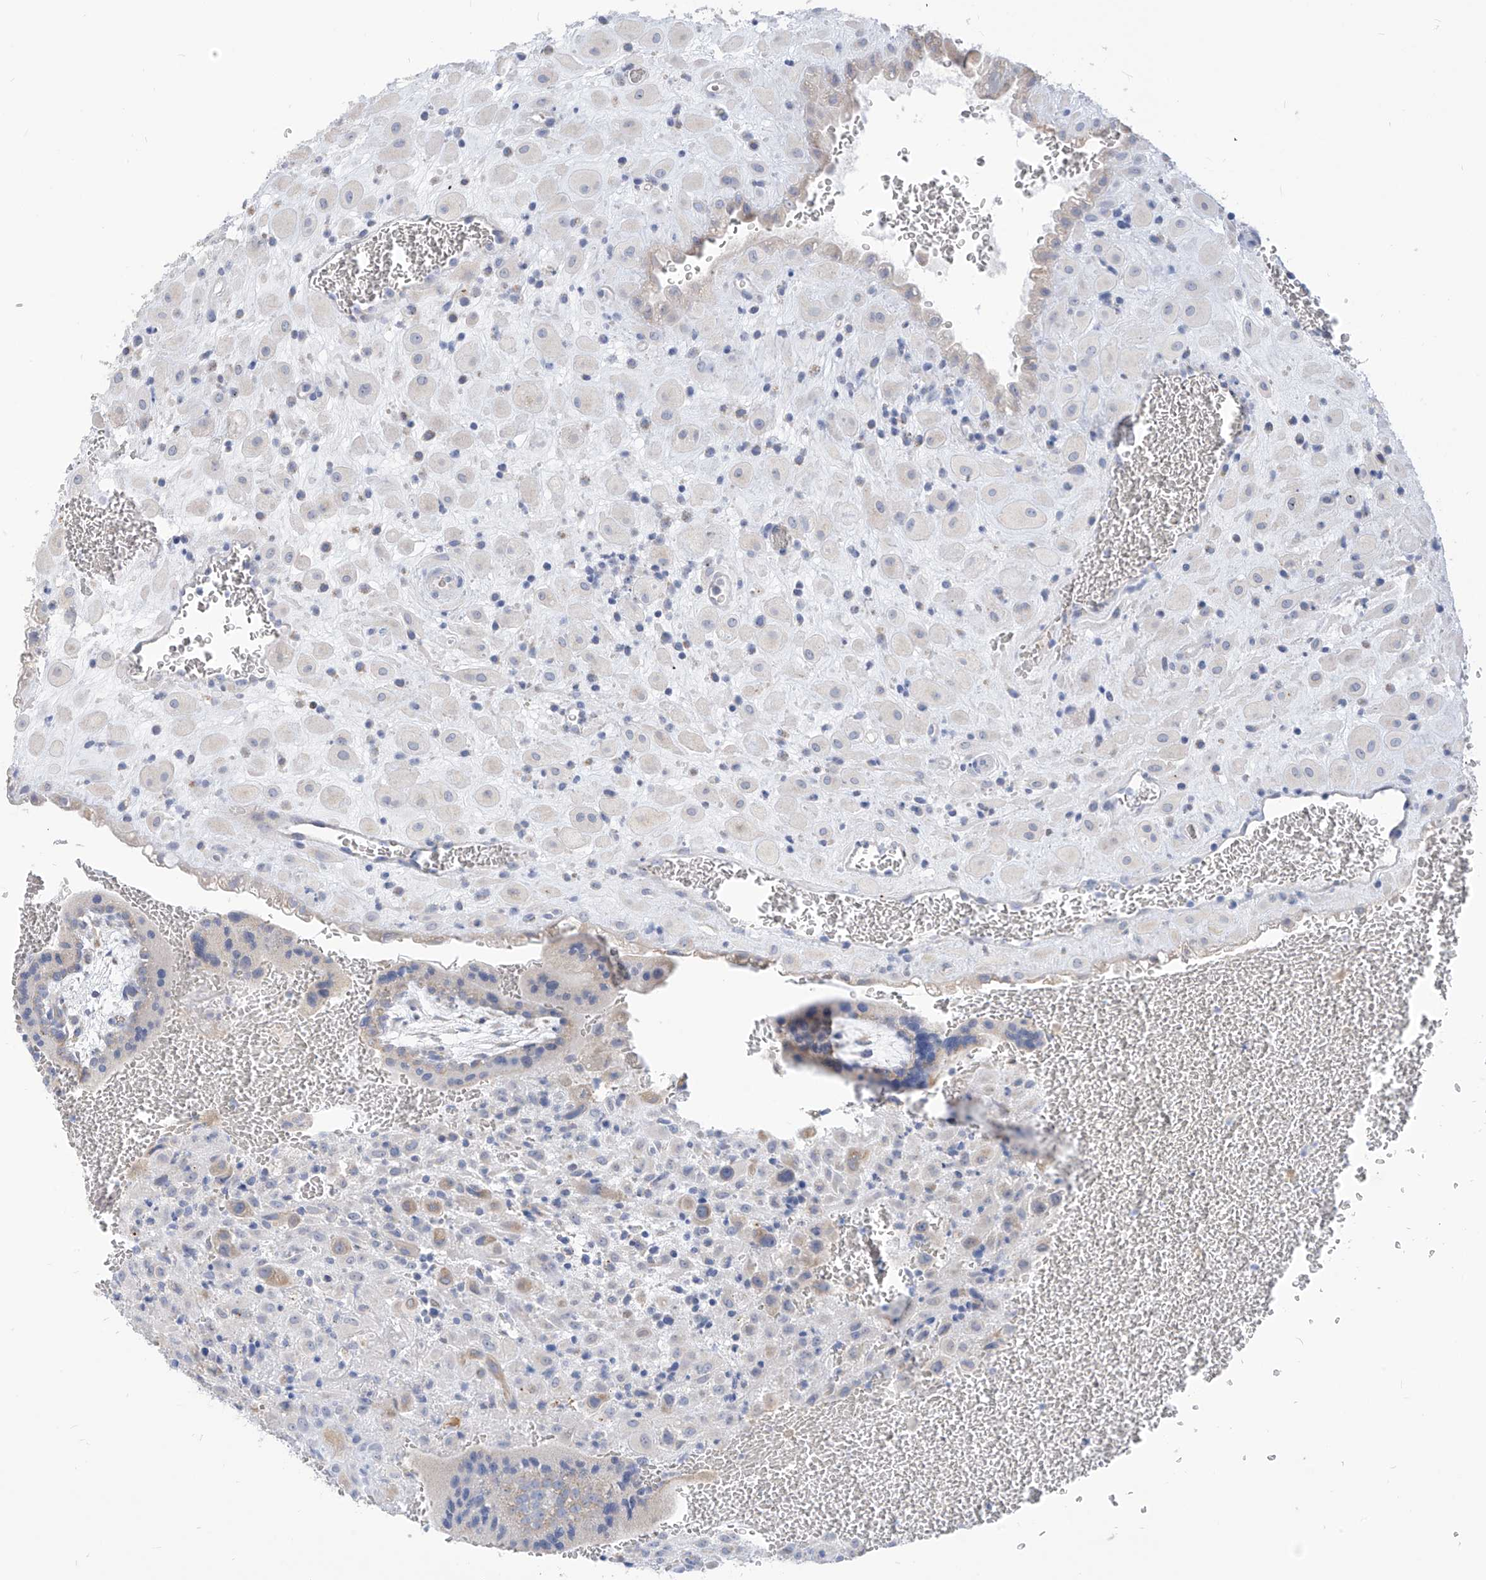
{"staining": {"intensity": "negative", "quantity": "none", "location": "none"}, "tissue": "placenta", "cell_type": "Decidual cells", "image_type": "normal", "snomed": [{"axis": "morphology", "description": "Normal tissue, NOS"}, {"axis": "topography", "description": "Placenta"}], "caption": "This is a photomicrograph of IHC staining of normal placenta, which shows no positivity in decidual cells.", "gene": "ZNF404", "patient": {"sex": "female", "age": 35}}